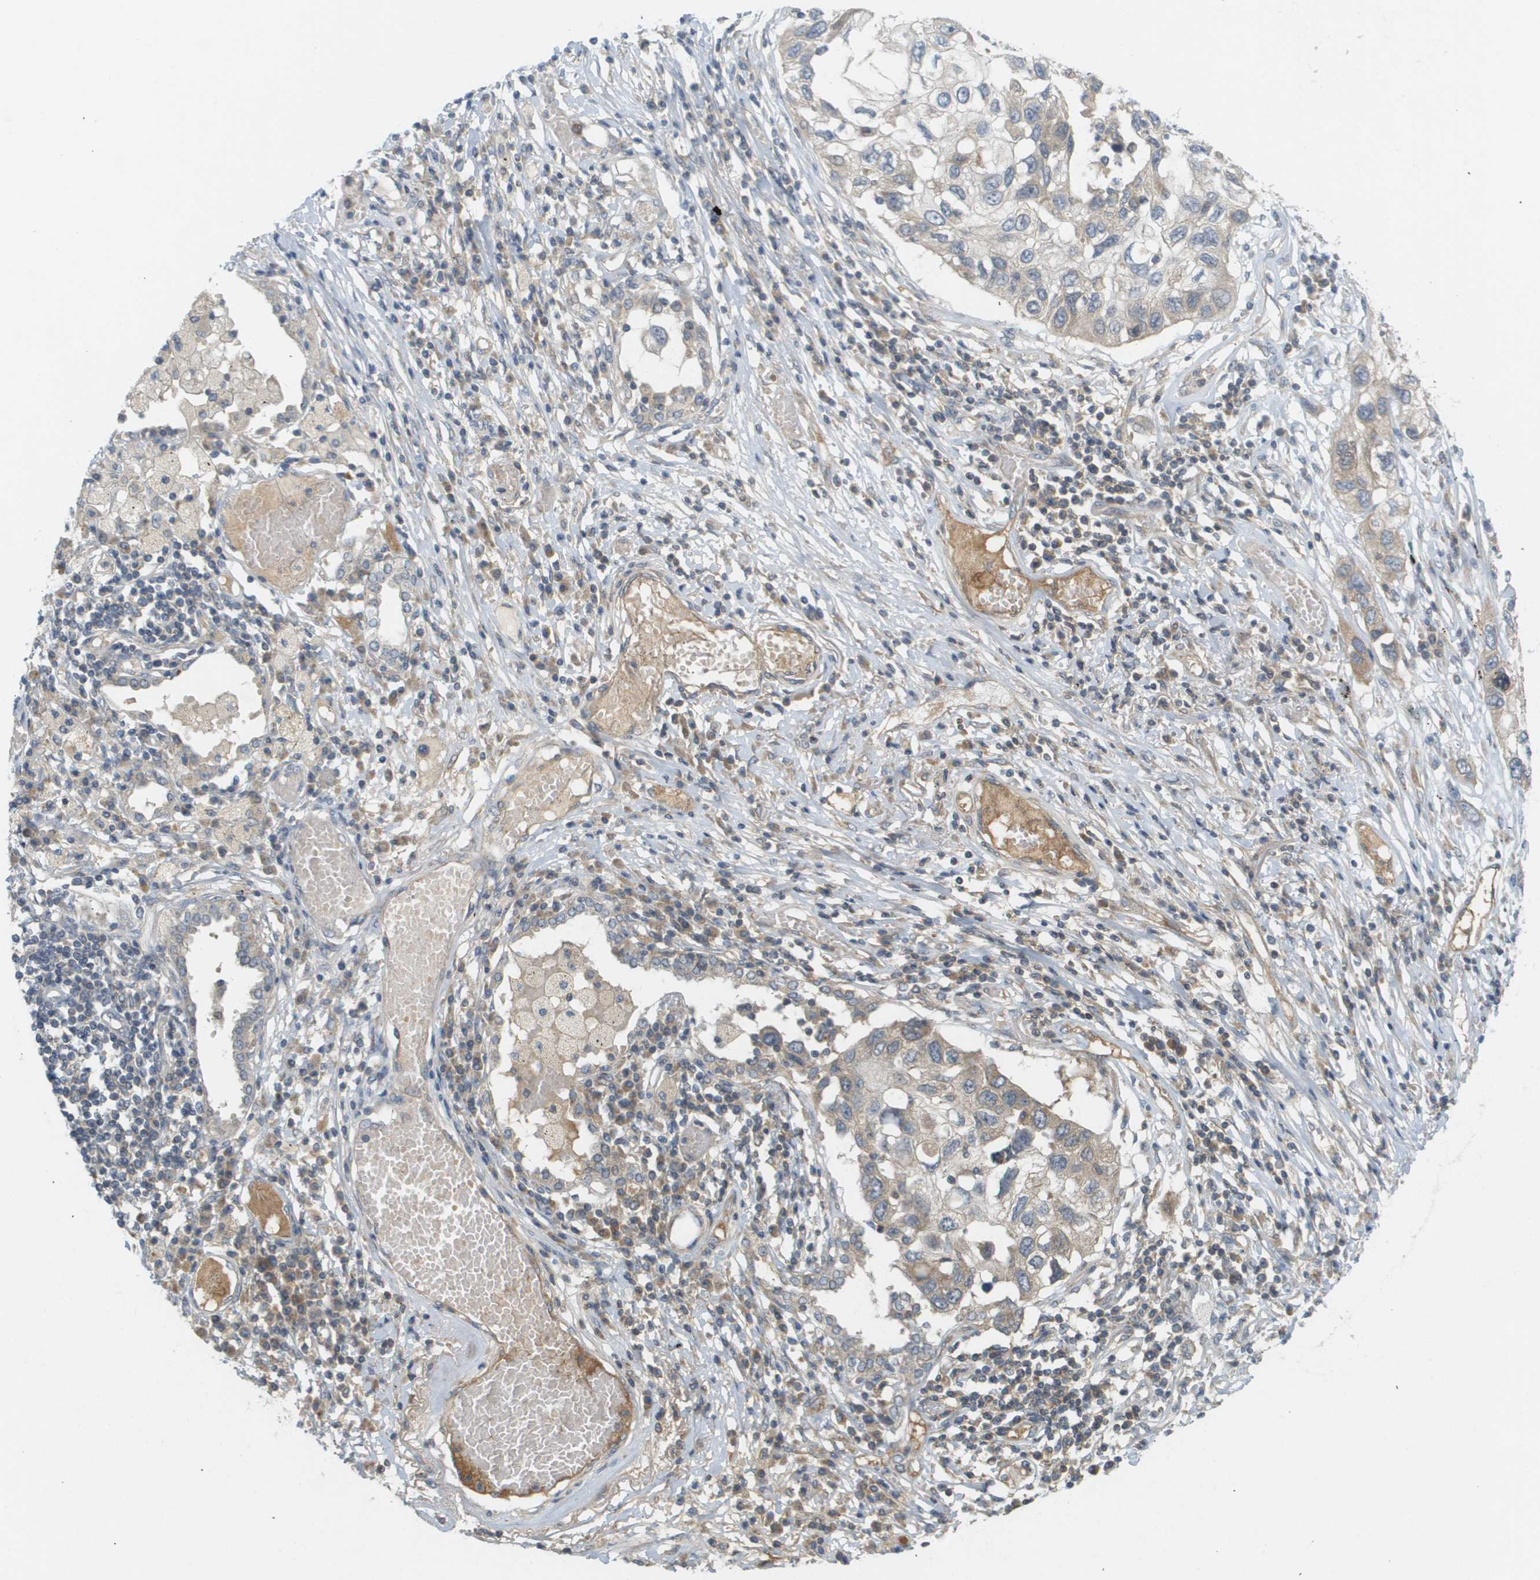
{"staining": {"intensity": "moderate", "quantity": "<25%", "location": "cytoplasmic/membranous"}, "tissue": "lung cancer", "cell_type": "Tumor cells", "image_type": "cancer", "snomed": [{"axis": "morphology", "description": "Squamous cell carcinoma, NOS"}, {"axis": "topography", "description": "Lung"}], "caption": "Tumor cells show low levels of moderate cytoplasmic/membranous positivity in about <25% of cells in human squamous cell carcinoma (lung).", "gene": "PROC", "patient": {"sex": "male", "age": 71}}